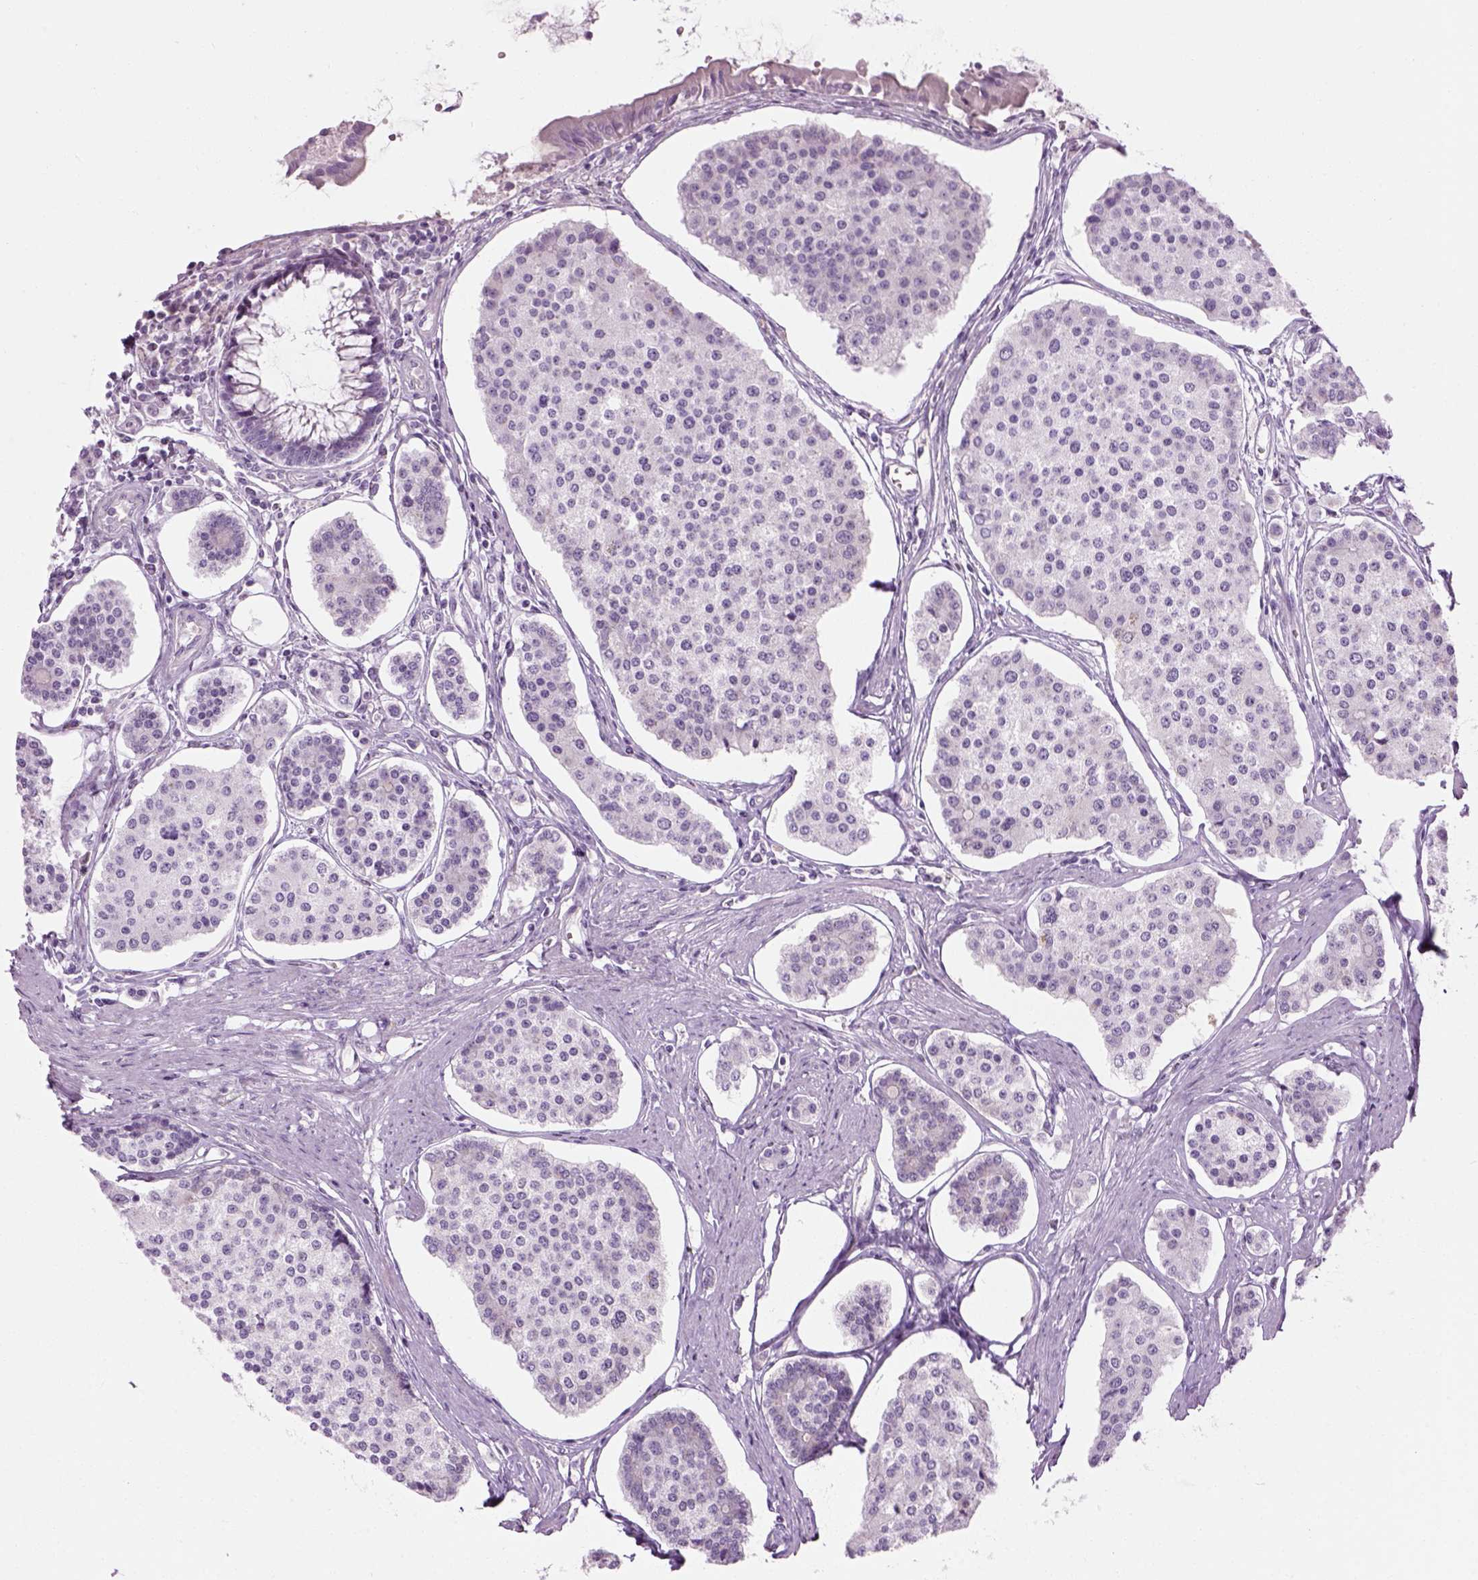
{"staining": {"intensity": "negative", "quantity": "none", "location": "none"}, "tissue": "carcinoid", "cell_type": "Tumor cells", "image_type": "cancer", "snomed": [{"axis": "morphology", "description": "Carcinoid, malignant, NOS"}, {"axis": "topography", "description": "Small intestine"}], "caption": "Tumor cells are negative for protein expression in human carcinoid (malignant).", "gene": "CIBAR2", "patient": {"sex": "female", "age": 65}}